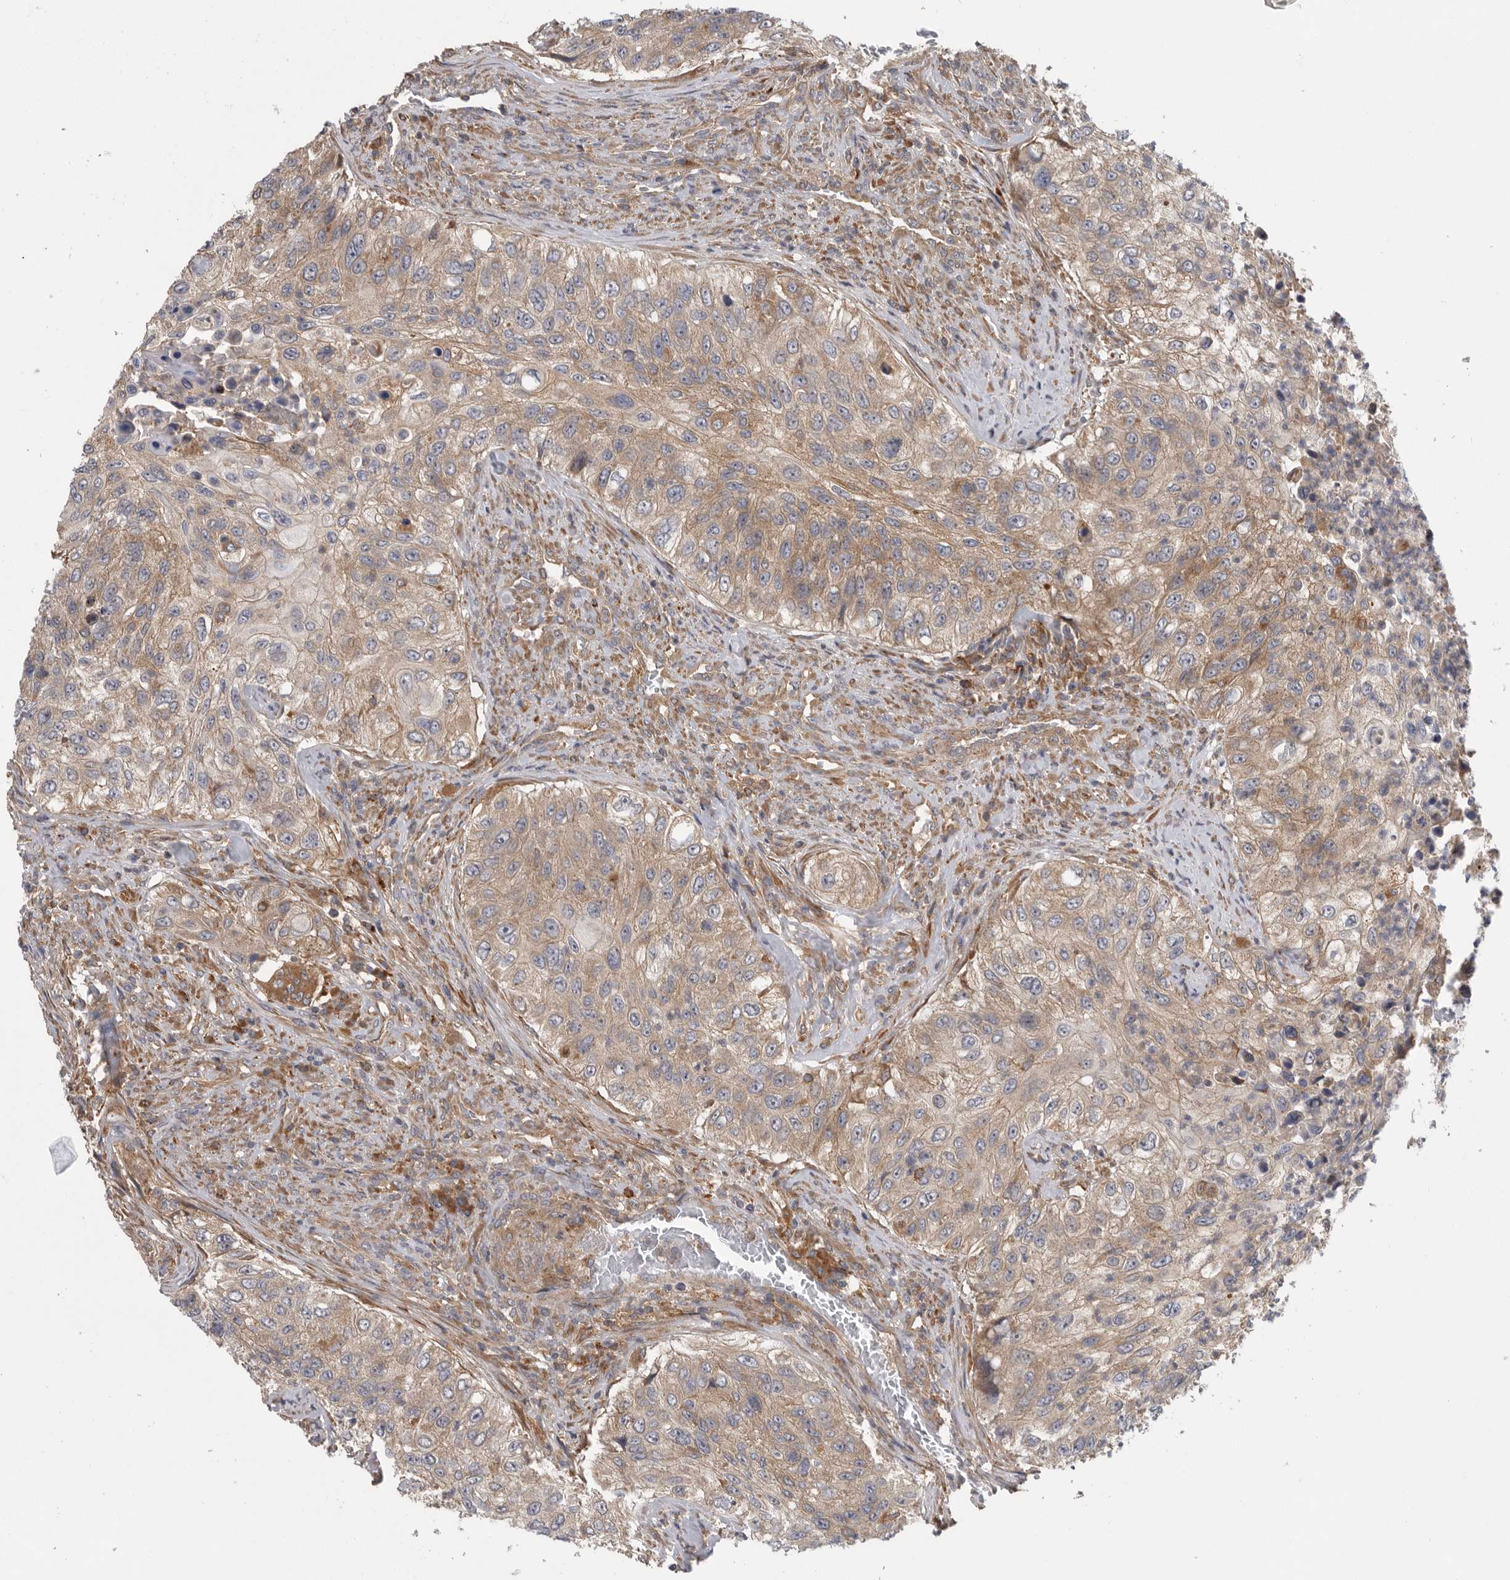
{"staining": {"intensity": "weak", "quantity": ">75%", "location": "cytoplasmic/membranous"}, "tissue": "urothelial cancer", "cell_type": "Tumor cells", "image_type": "cancer", "snomed": [{"axis": "morphology", "description": "Urothelial carcinoma, High grade"}, {"axis": "topography", "description": "Urinary bladder"}], "caption": "Brown immunohistochemical staining in human high-grade urothelial carcinoma exhibits weak cytoplasmic/membranous positivity in about >75% of tumor cells.", "gene": "C1orf109", "patient": {"sex": "female", "age": 60}}